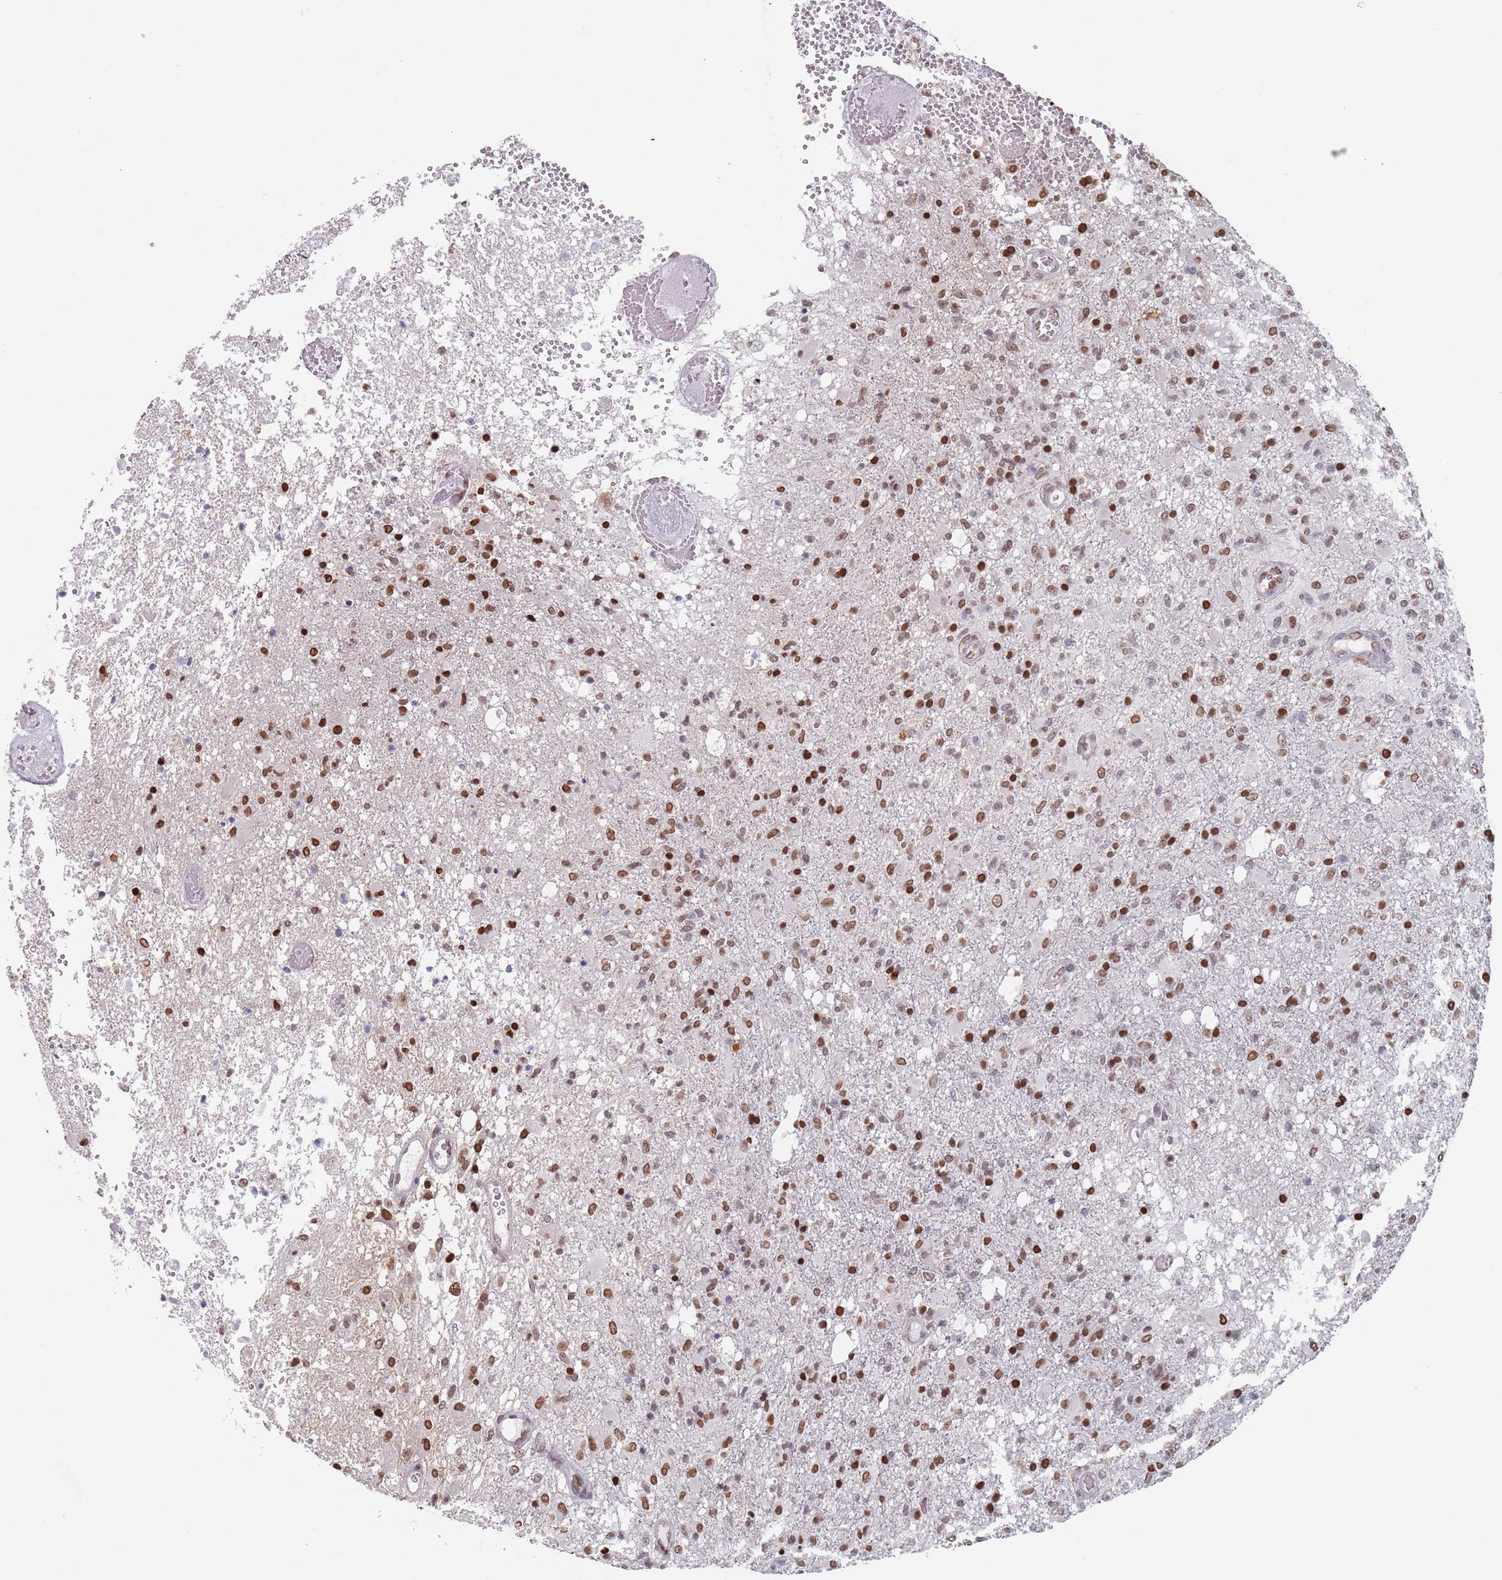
{"staining": {"intensity": "moderate", "quantity": "25%-75%", "location": "nuclear"}, "tissue": "glioma", "cell_type": "Tumor cells", "image_type": "cancer", "snomed": [{"axis": "morphology", "description": "Glioma, malignant, High grade"}, {"axis": "topography", "description": "Brain"}], "caption": "A brown stain shows moderate nuclear staining of a protein in malignant glioma (high-grade) tumor cells.", "gene": "MFSD12", "patient": {"sex": "female", "age": 74}}